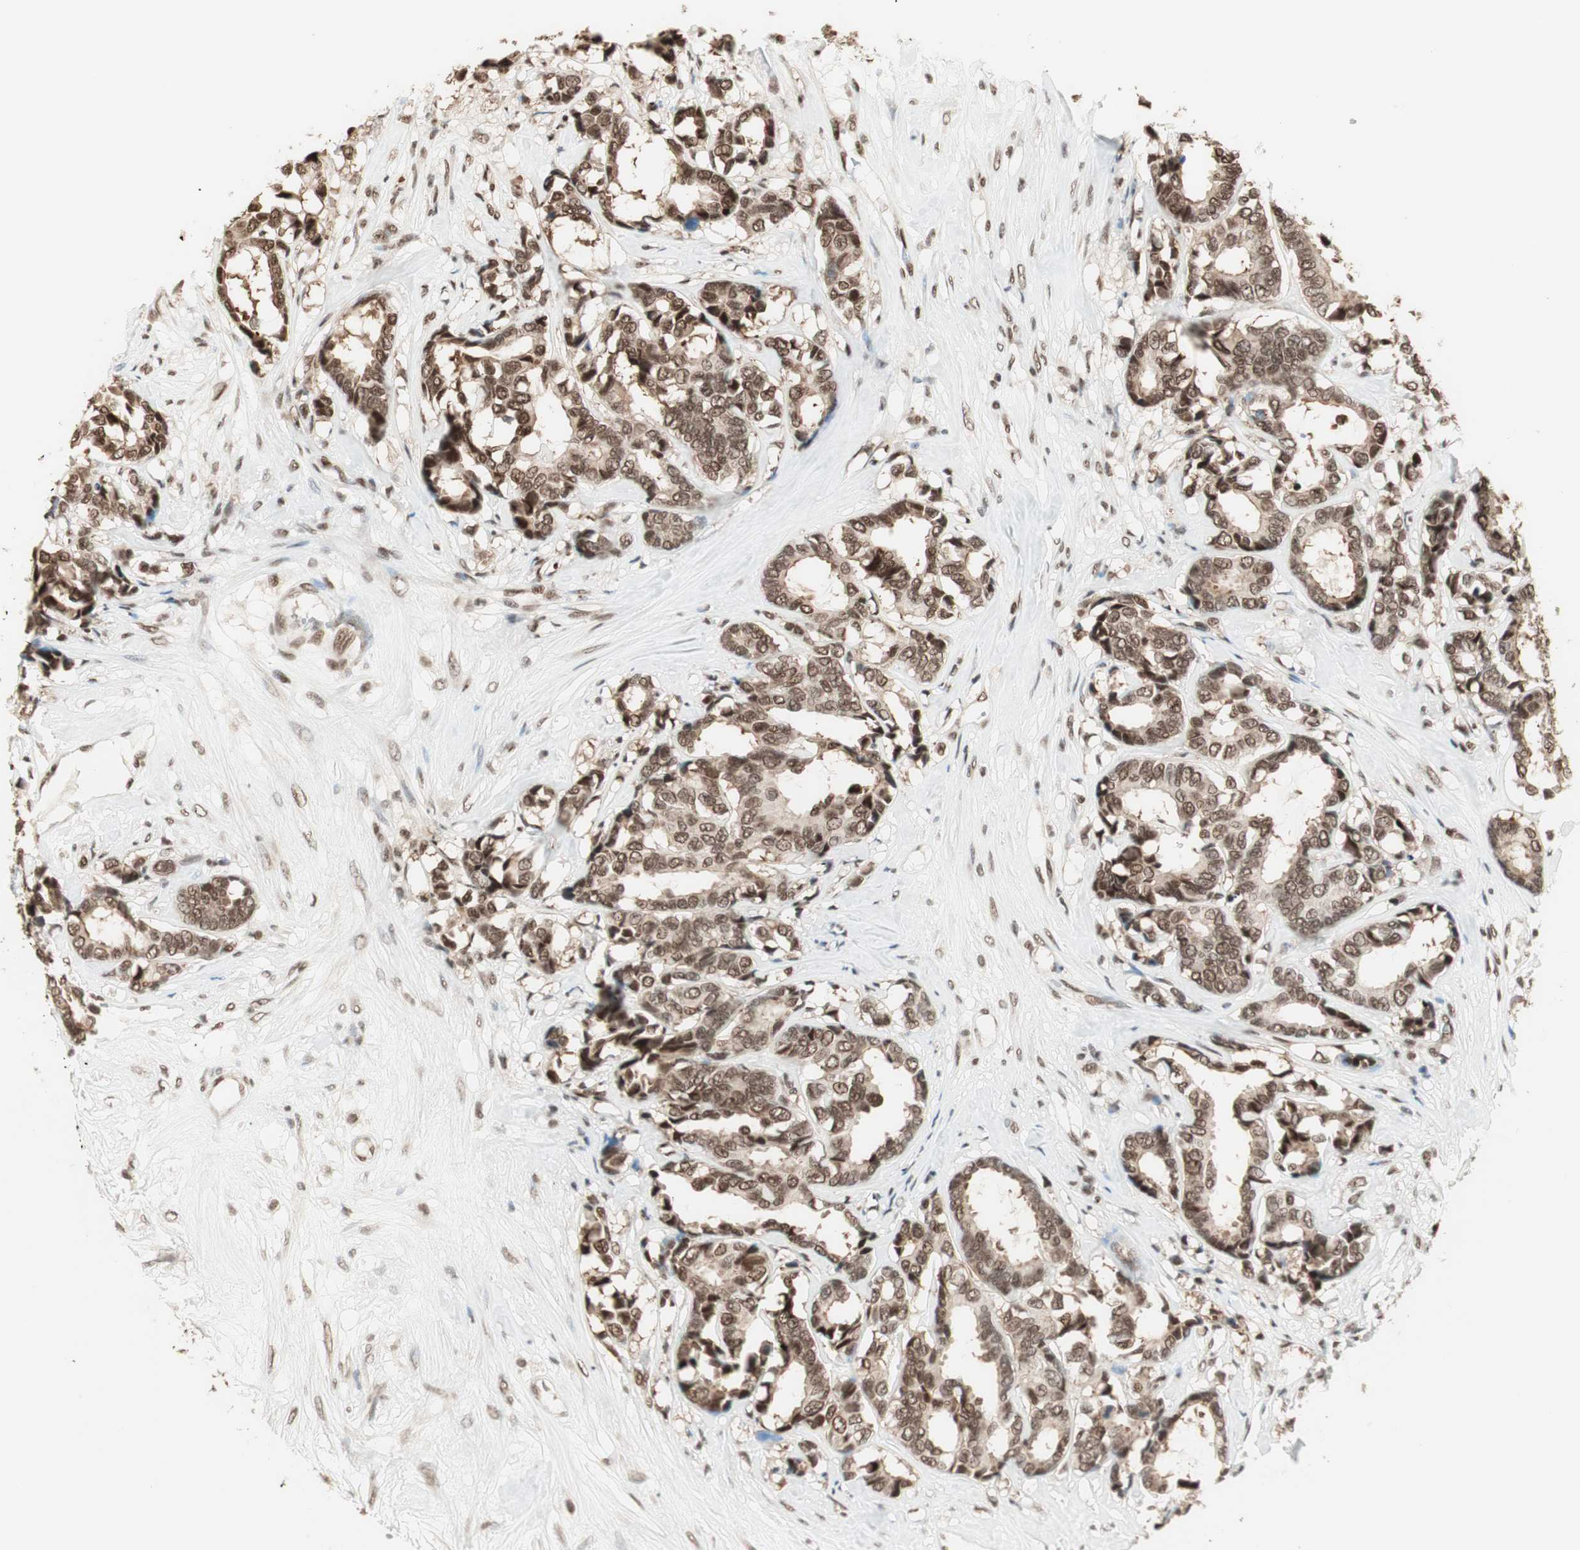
{"staining": {"intensity": "moderate", "quantity": ">75%", "location": "nuclear"}, "tissue": "breast cancer", "cell_type": "Tumor cells", "image_type": "cancer", "snomed": [{"axis": "morphology", "description": "Duct carcinoma"}, {"axis": "topography", "description": "Breast"}], "caption": "Breast infiltrating ductal carcinoma stained for a protein (brown) demonstrates moderate nuclear positive positivity in approximately >75% of tumor cells.", "gene": "SMARCE1", "patient": {"sex": "female", "age": 87}}